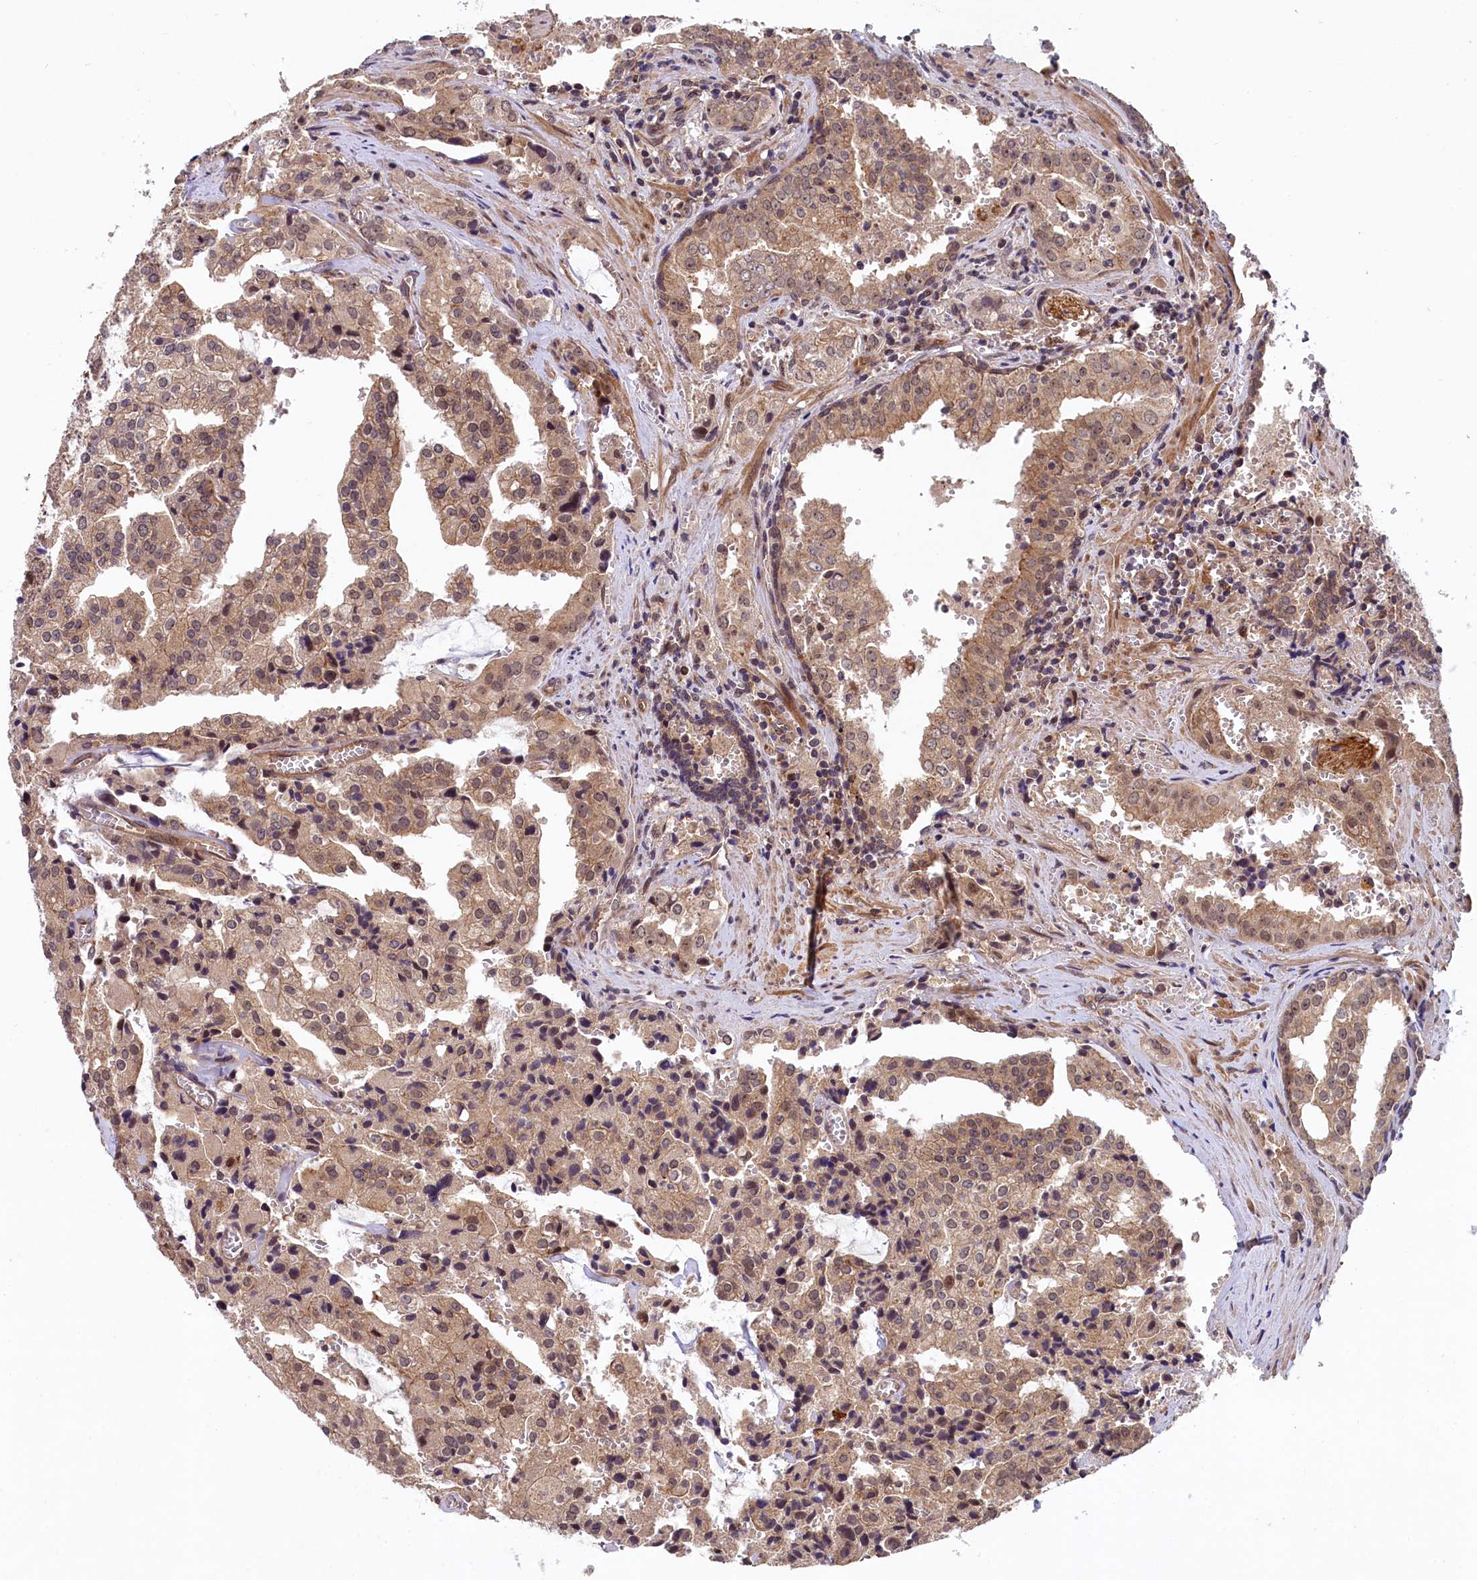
{"staining": {"intensity": "weak", "quantity": ">75%", "location": "cytoplasmic/membranous"}, "tissue": "prostate cancer", "cell_type": "Tumor cells", "image_type": "cancer", "snomed": [{"axis": "morphology", "description": "Adenocarcinoma, High grade"}, {"axis": "topography", "description": "Prostate"}], "caption": "Immunohistochemistry photomicrograph of neoplastic tissue: prostate high-grade adenocarcinoma stained using immunohistochemistry reveals low levels of weak protein expression localized specifically in the cytoplasmic/membranous of tumor cells, appearing as a cytoplasmic/membranous brown color.", "gene": "ARL14EP", "patient": {"sex": "male", "age": 68}}